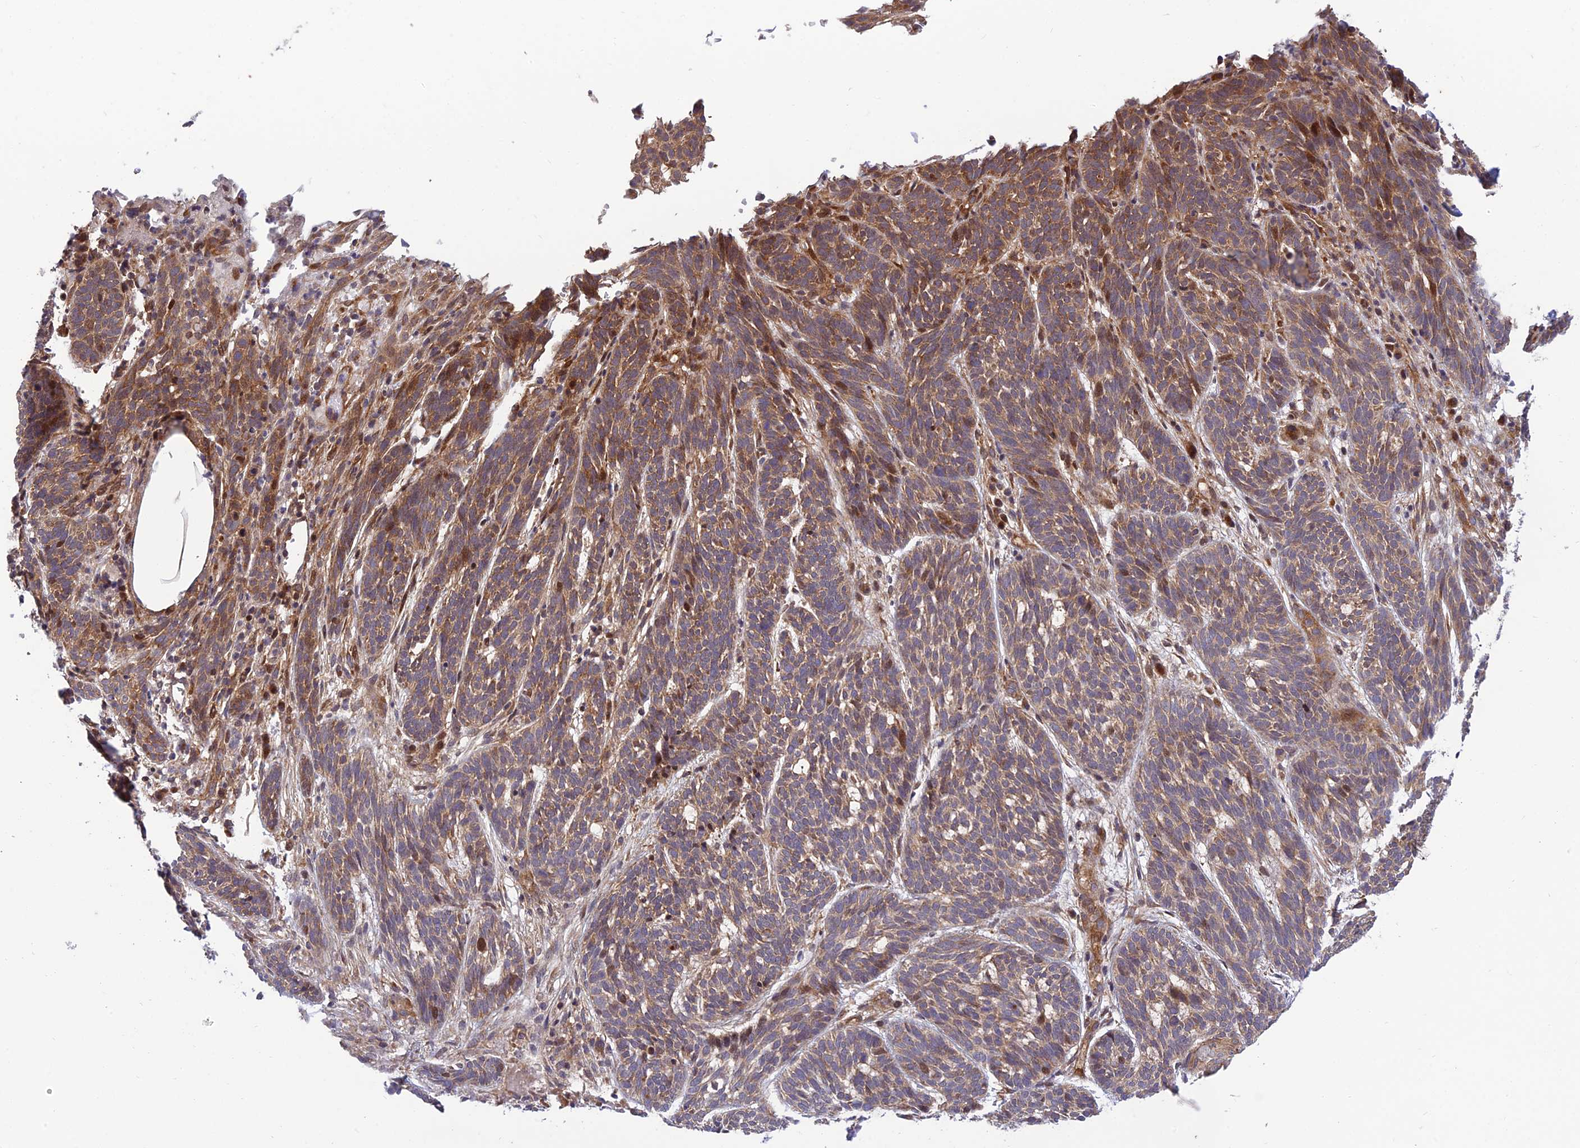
{"staining": {"intensity": "moderate", "quantity": "25%-75%", "location": "cytoplasmic/membranous"}, "tissue": "skin cancer", "cell_type": "Tumor cells", "image_type": "cancer", "snomed": [{"axis": "morphology", "description": "Basal cell carcinoma"}, {"axis": "topography", "description": "Skin"}], "caption": "High-power microscopy captured an immunohistochemistry (IHC) photomicrograph of skin cancer (basal cell carcinoma), revealing moderate cytoplasmic/membranous staining in approximately 25%-75% of tumor cells.", "gene": "PLEKHG2", "patient": {"sex": "male", "age": 71}}